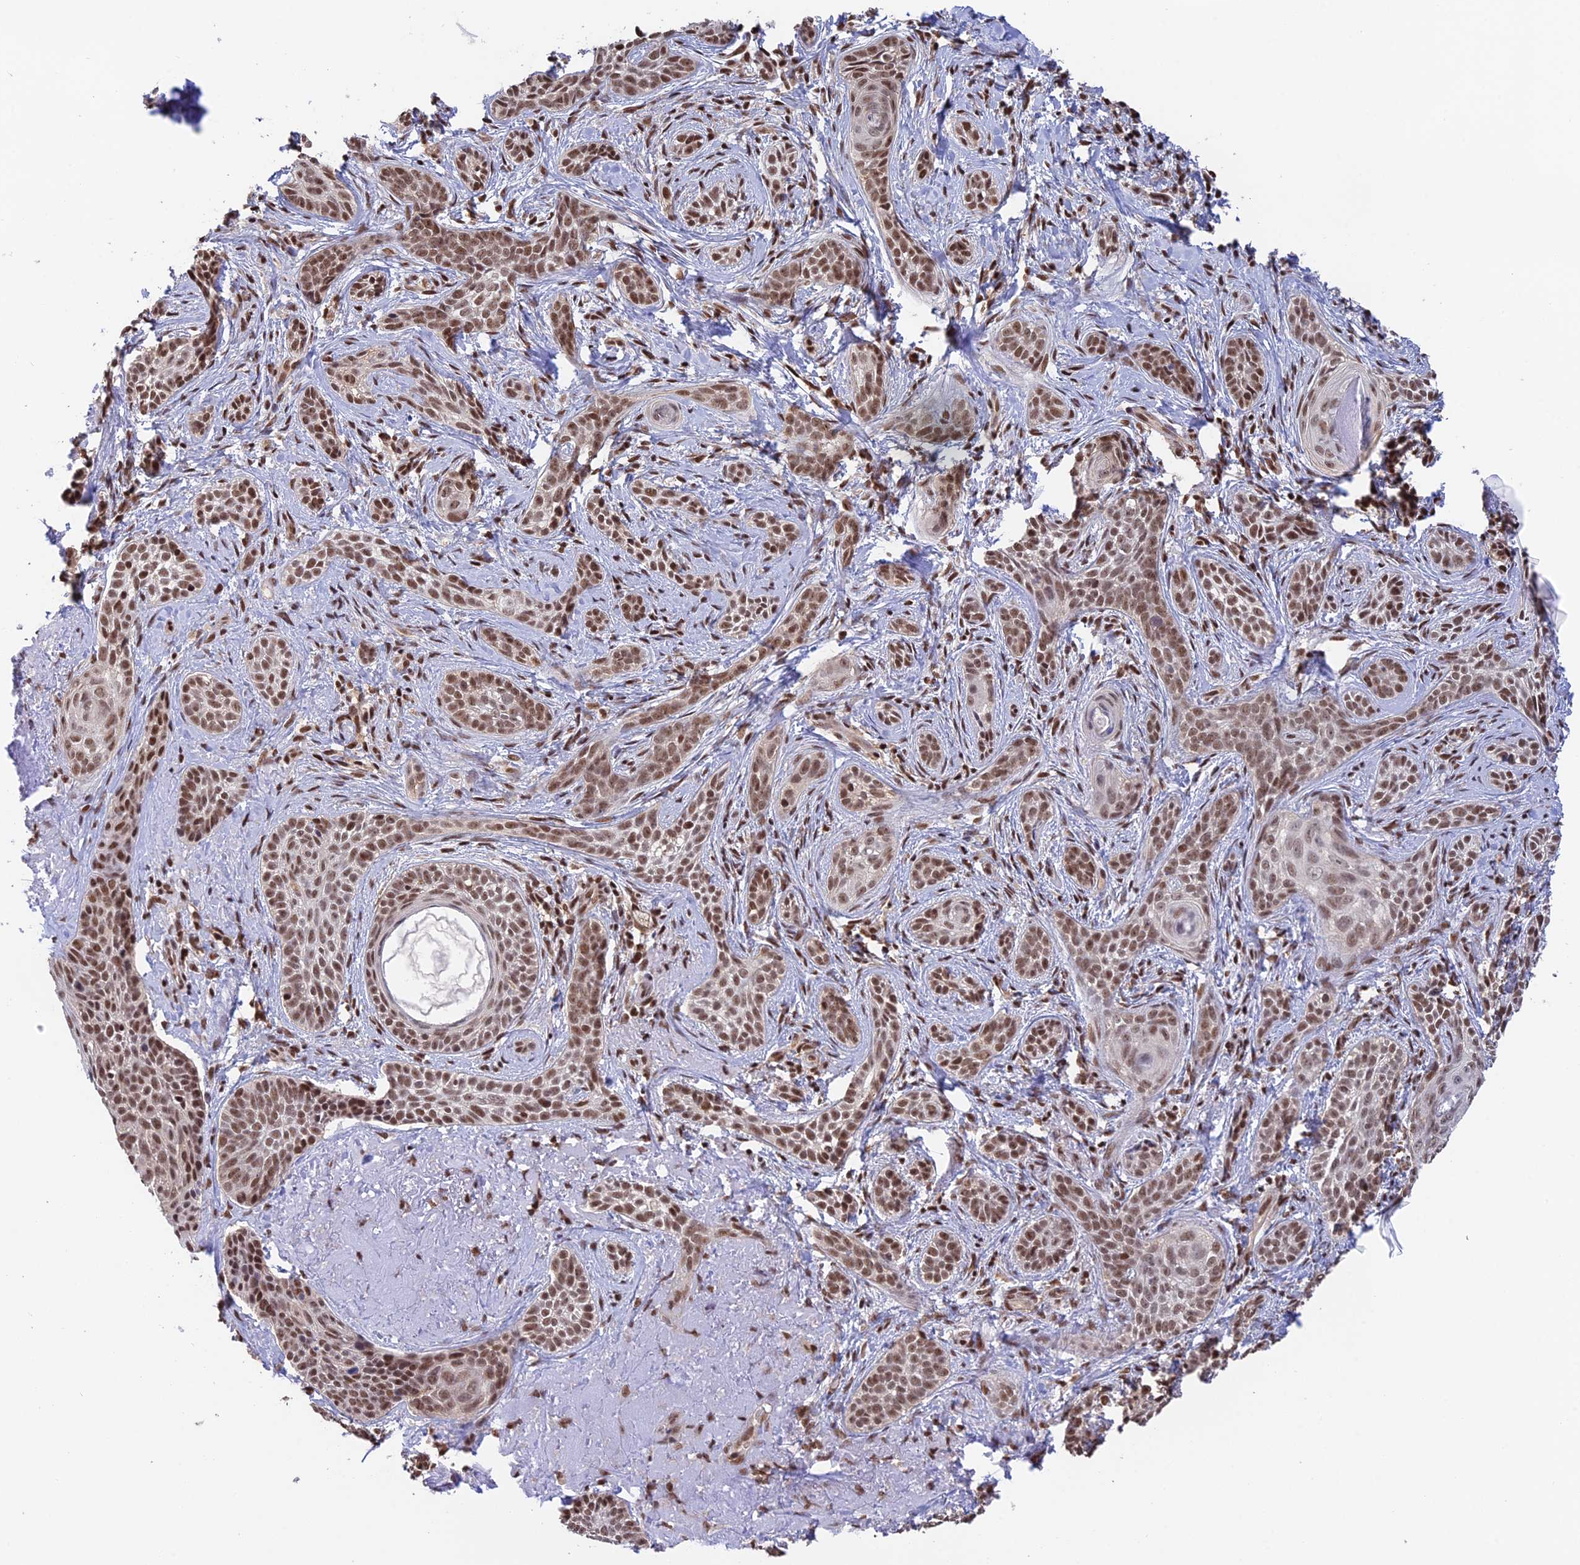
{"staining": {"intensity": "moderate", "quantity": ">75%", "location": "nuclear"}, "tissue": "skin cancer", "cell_type": "Tumor cells", "image_type": "cancer", "snomed": [{"axis": "morphology", "description": "Basal cell carcinoma"}, {"axis": "topography", "description": "Skin"}], "caption": "This image reveals basal cell carcinoma (skin) stained with IHC to label a protein in brown. The nuclear of tumor cells show moderate positivity for the protein. Nuclei are counter-stained blue.", "gene": "THAP11", "patient": {"sex": "male", "age": 71}}